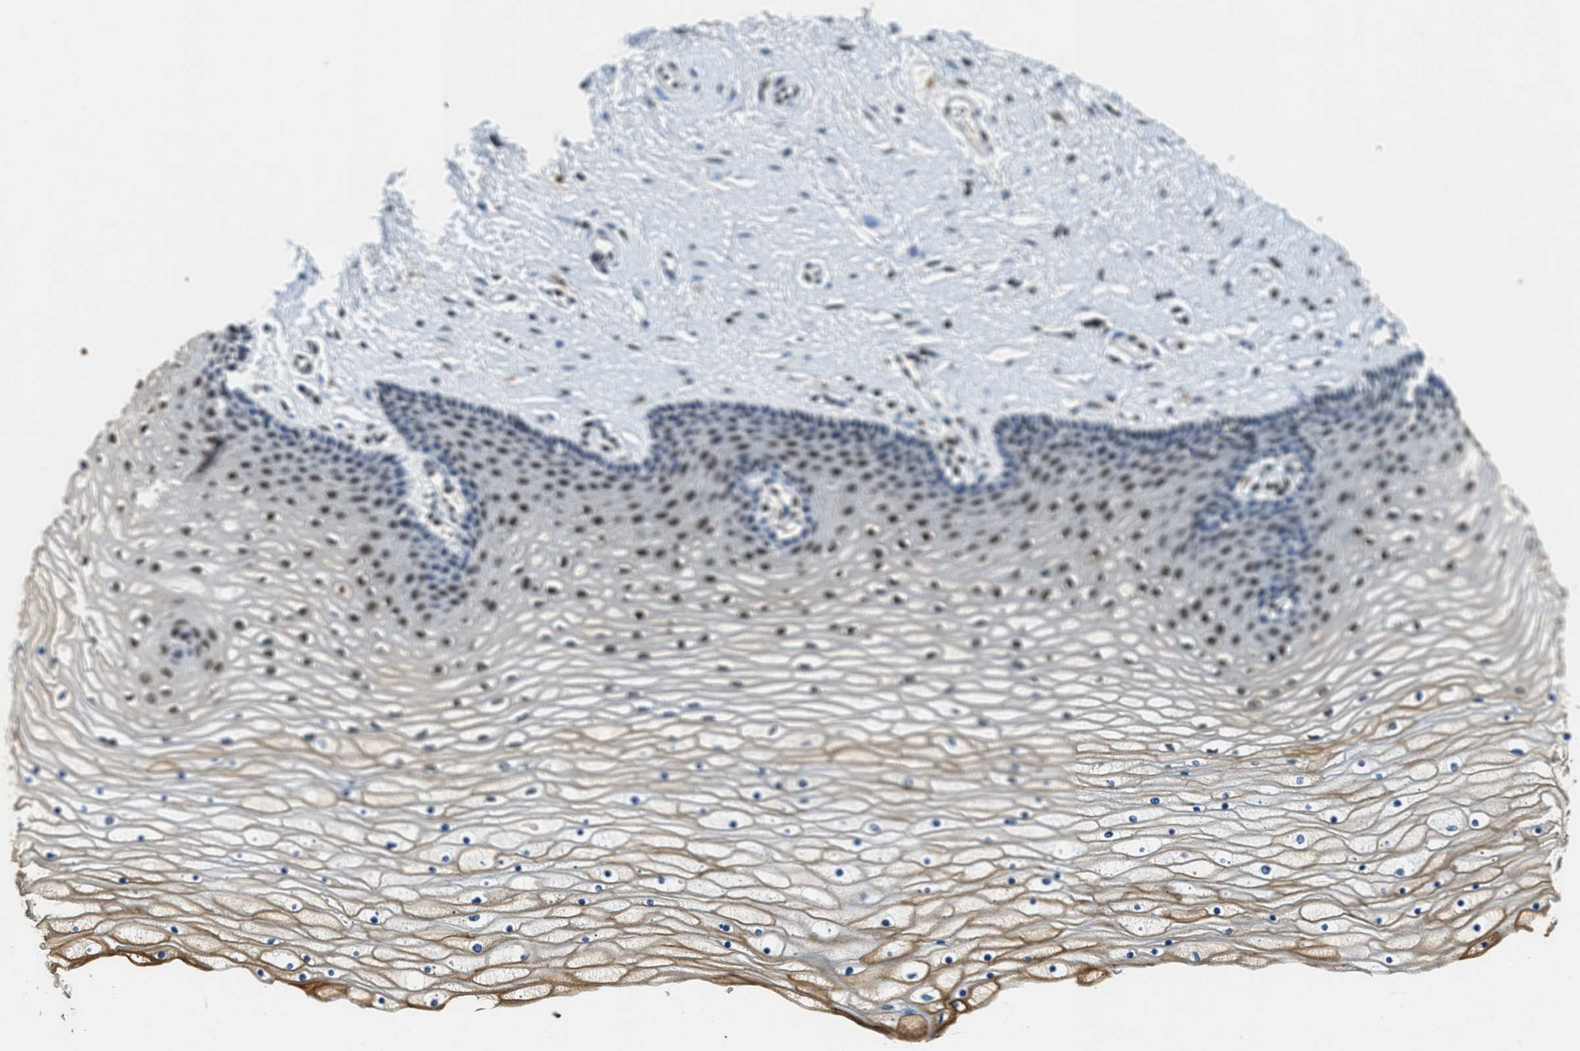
{"staining": {"intensity": "strong", "quantity": ">75%", "location": "nuclear"}, "tissue": "cervix", "cell_type": "Glandular cells", "image_type": "normal", "snomed": [{"axis": "morphology", "description": "Normal tissue, NOS"}, {"axis": "topography", "description": "Cervix"}], "caption": "Brown immunohistochemical staining in normal cervix shows strong nuclear staining in about >75% of glandular cells.", "gene": "SSB", "patient": {"sex": "female", "age": 39}}